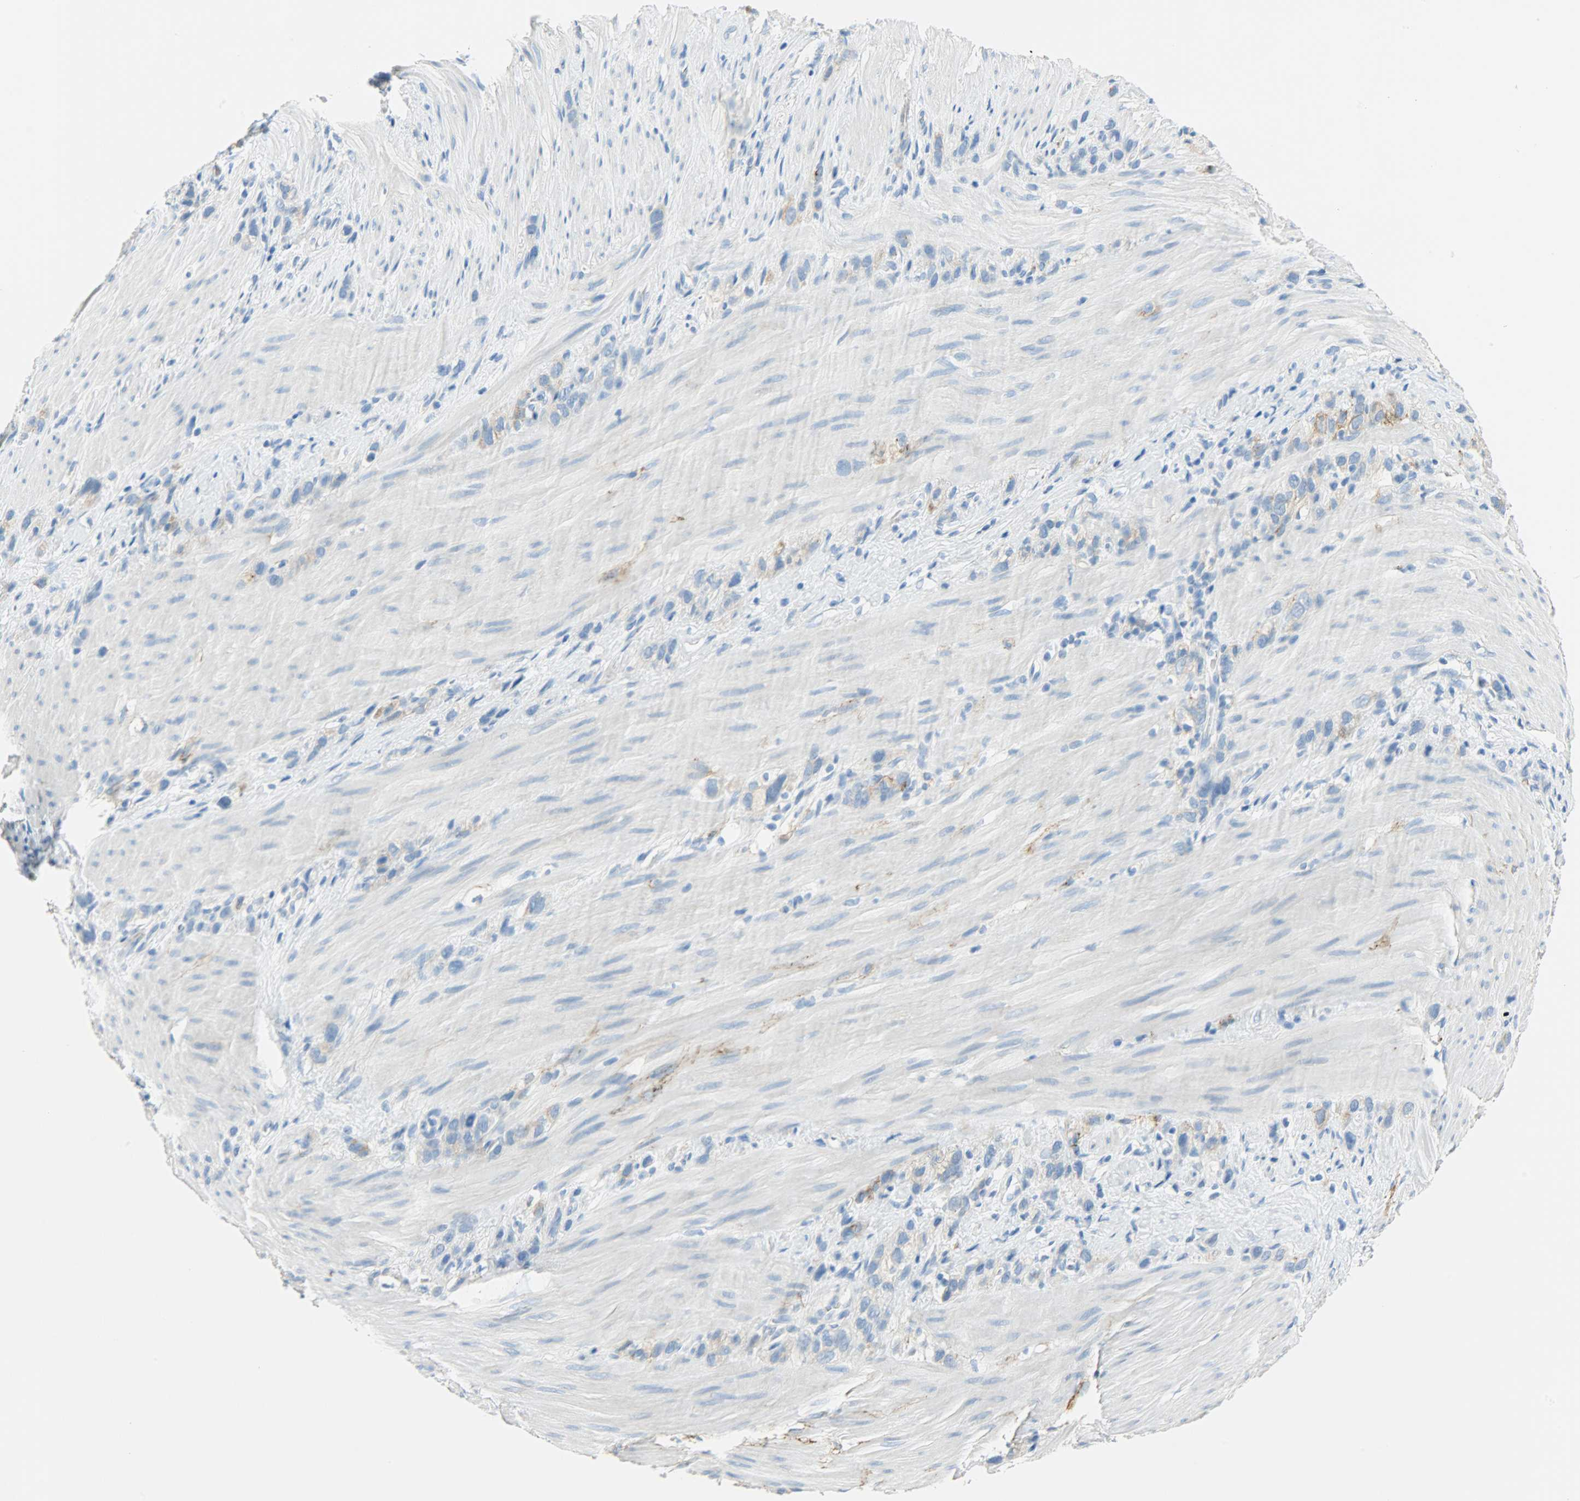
{"staining": {"intensity": "moderate", "quantity": "25%-75%", "location": "cytoplasmic/membranous"}, "tissue": "stomach cancer", "cell_type": "Tumor cells", "image_type": "cancer", "snomed": [{"axis": "morphology", "description": "Normal tissue, NOS"}, {"axis": "morphology", "description": "Adenocarcinoma, NOS"}, {"axis": "morphology", "description": "Adenocarcinoma, High grade"}, {"axis": "topography", "description": "Stomach, upper"}, {"axis": "topography", "description": "Stomach"}], "caption": "The histopathology image reveals a brown stain indicating the presence of a protein in the cytoplasmic/membranous of tumor cells in stomach cancer (adenocarcinoma (high-grade)).", "gene": "PROM1", "patient": {"sex": "female", "age": 65}}